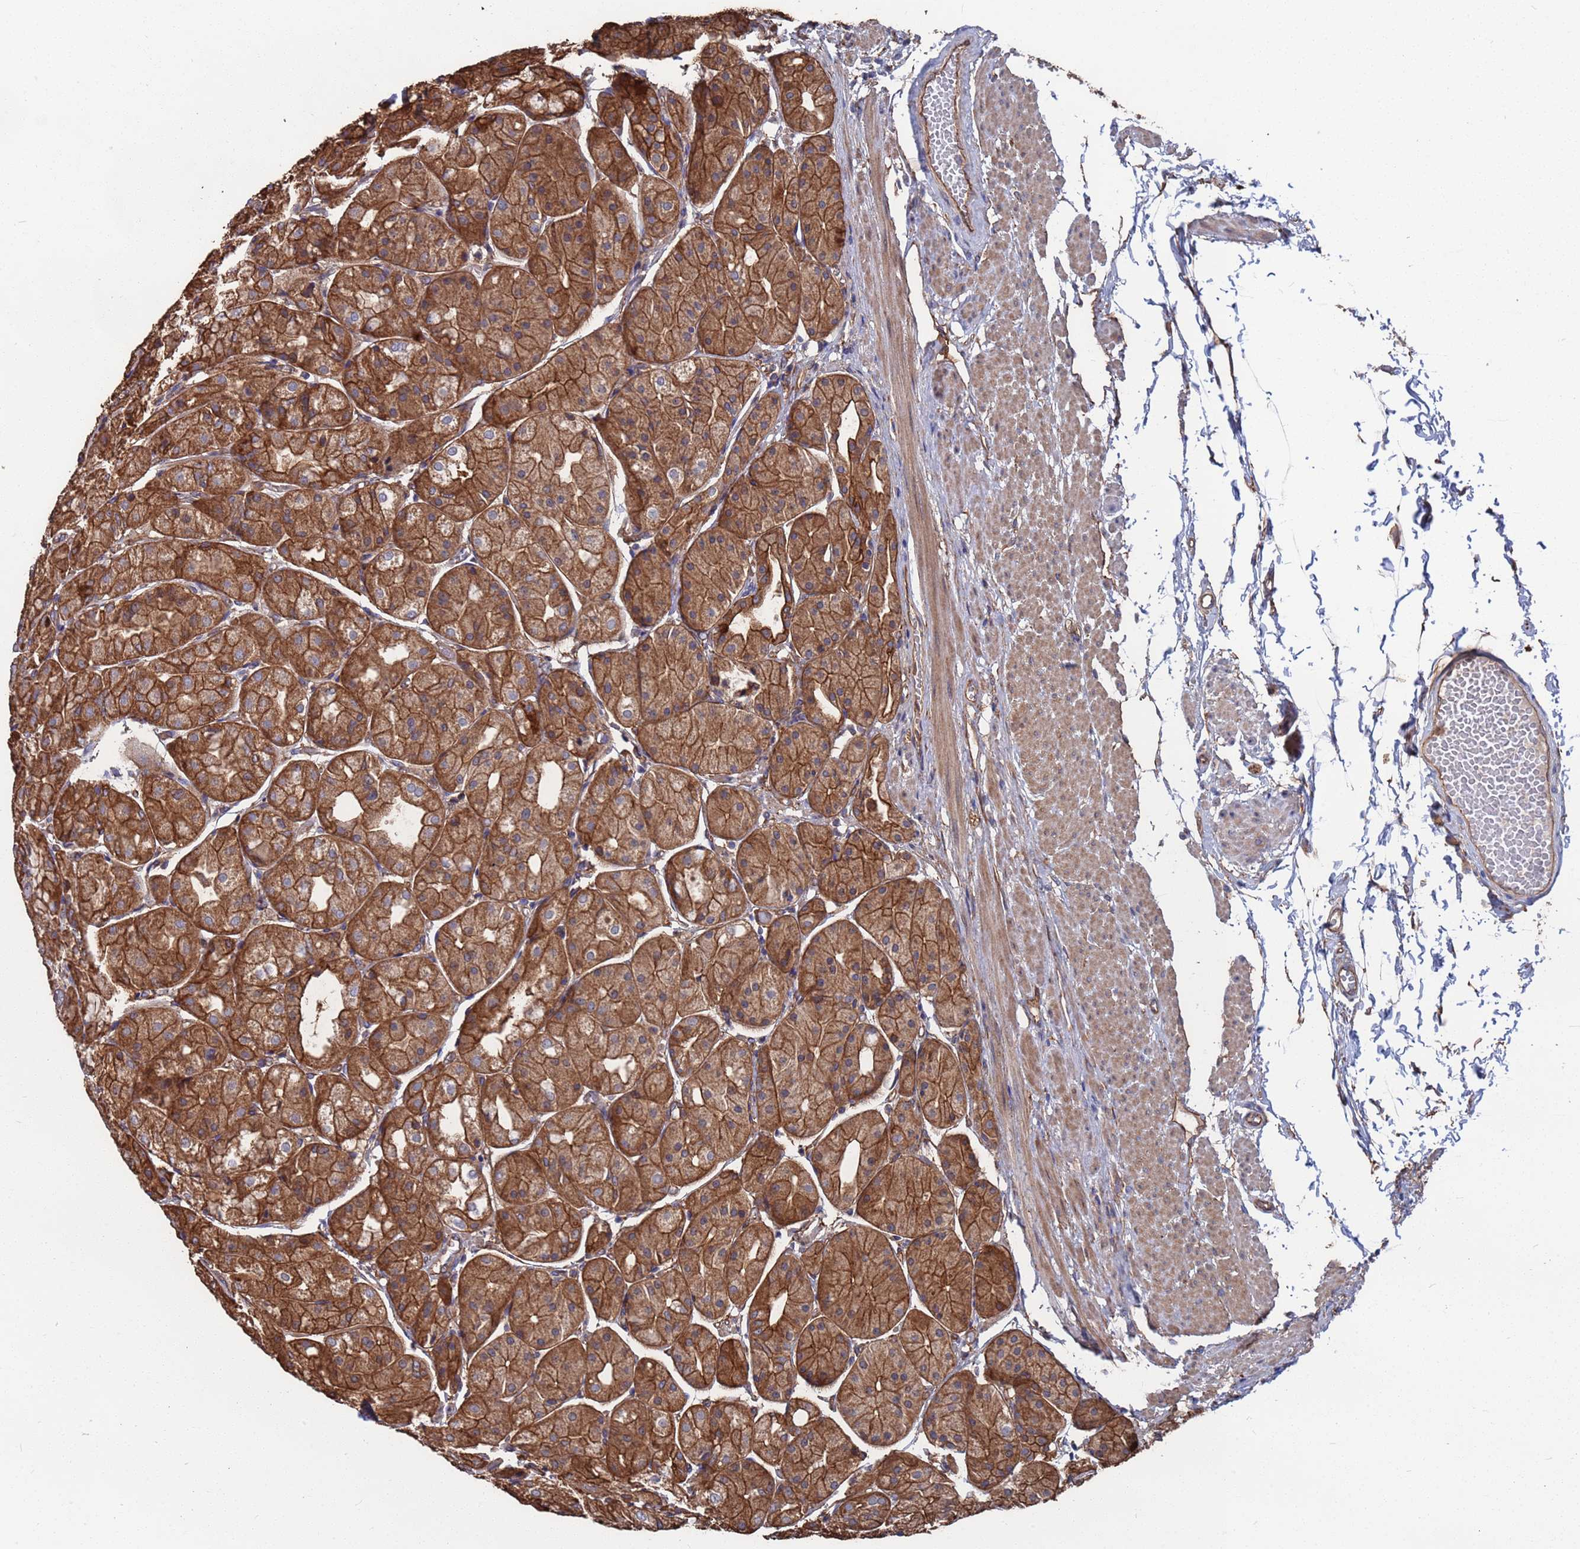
{"staining": {"intensity": "strong", "quantity": ">75%", "location": "cytoplasmic/membranous"}, "tissue": "stomach", "cell_type": "Glandular cells", "image_type": "normal", "snomed": [{"axis": "morphology", "description": "Normal tissue, NOS"}, {"axis": "topography", "description": "Stomach, upper"}], "caption": "Glandular cells show high levels of strong cytoplasmic/membranous expression in about >75% of cells in benign human stomach. Immunohistochemistry stains the protein of interest in brown and the nuclei are stained blue.", "gene": "NDUFAF6", "patient": {"sex": "male", "age": 72}}